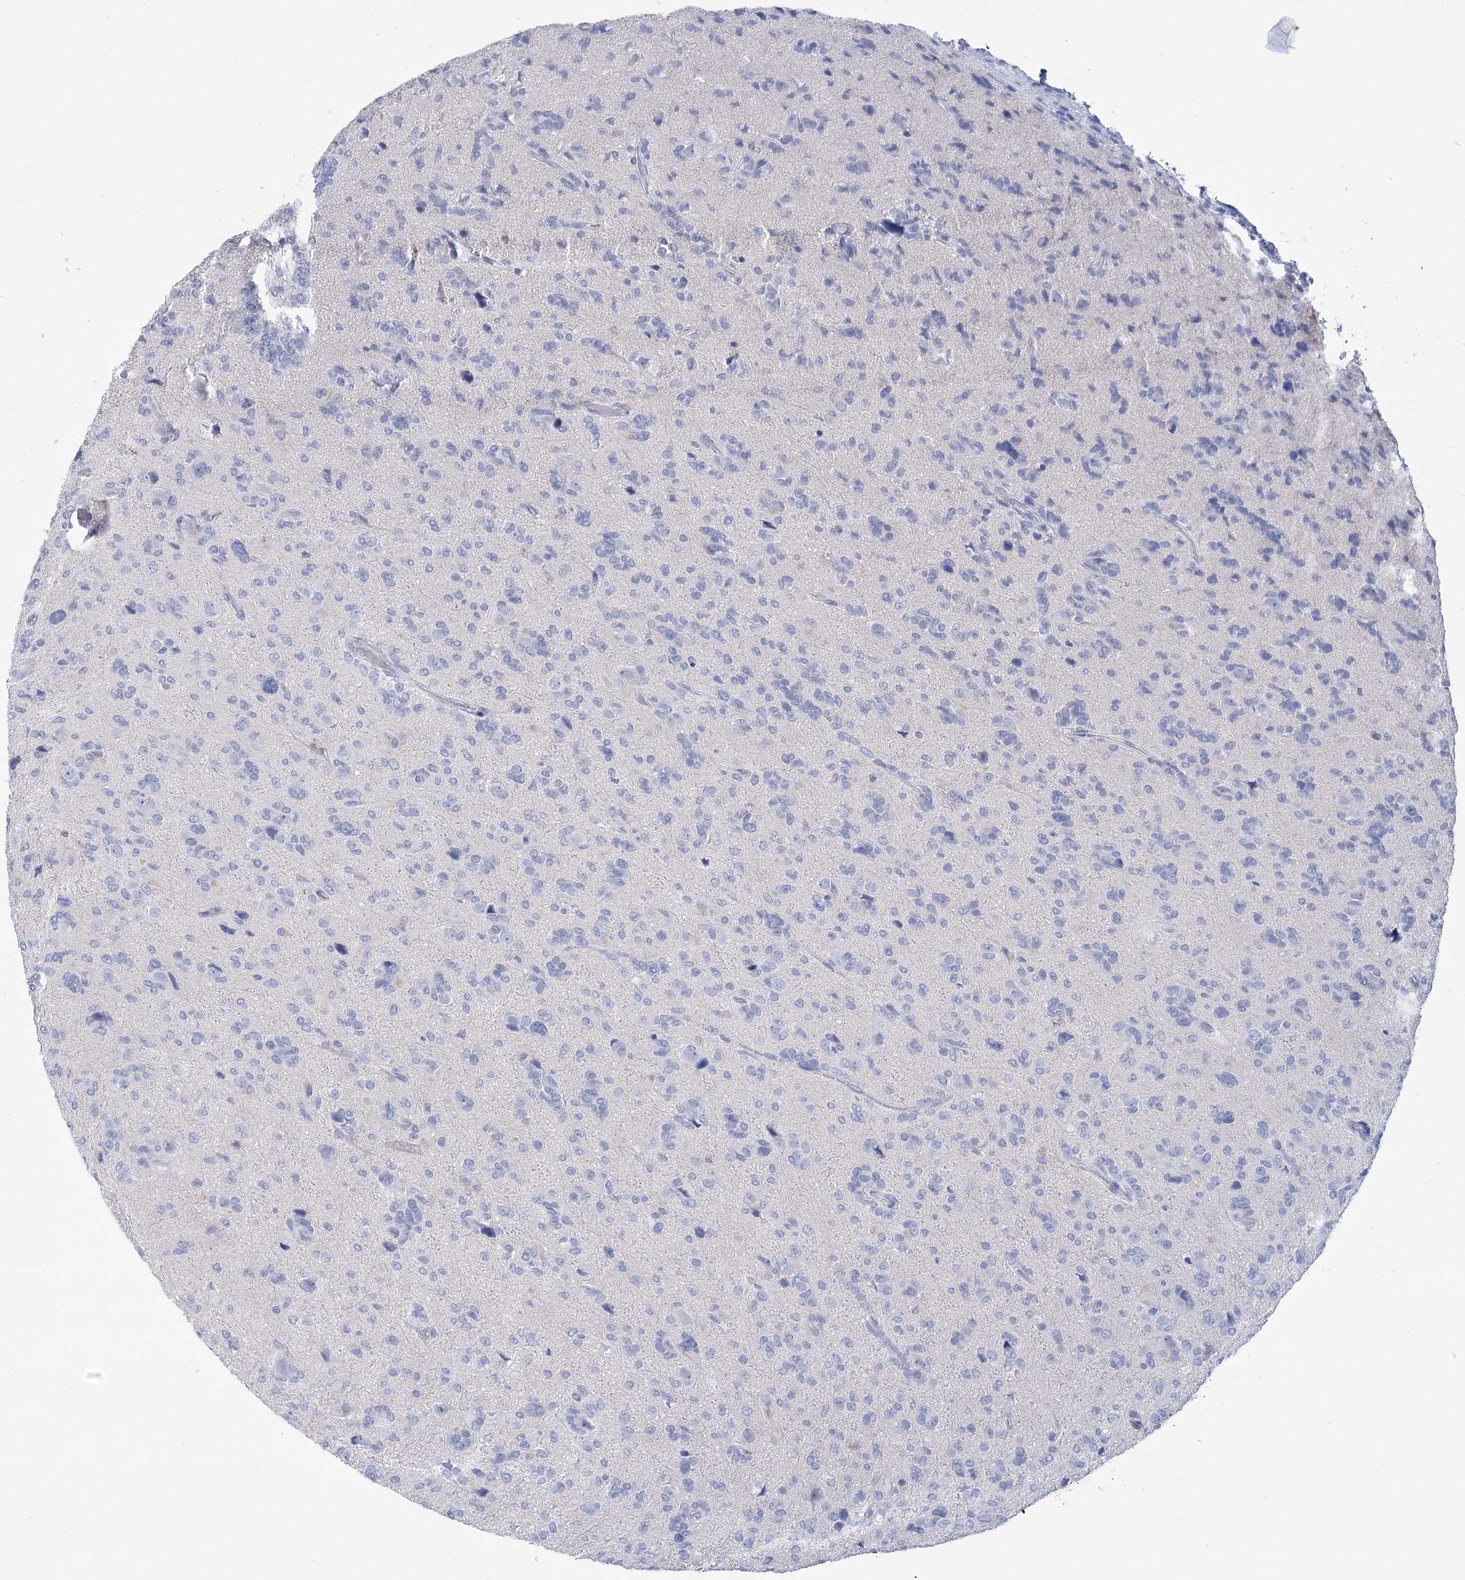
{"staining": {"intensity": "negative", "quantity": "none", "location": "none"}, "tissue": "glioma", "cell_type": "Tumor cells", "image_type": "cancer", "snomed": [{"axis": "morphology", "description": "Glioma, malignant, High grade"}, {"axis": "topography", "description": "Brain"}], "caption": "This is an immunohistochemistry (IHC) photomicrograph of human glioma. There is no positivity in tumor cells.", "gene": "PBLD", "patient": {"sex": "female", "age": 59}}